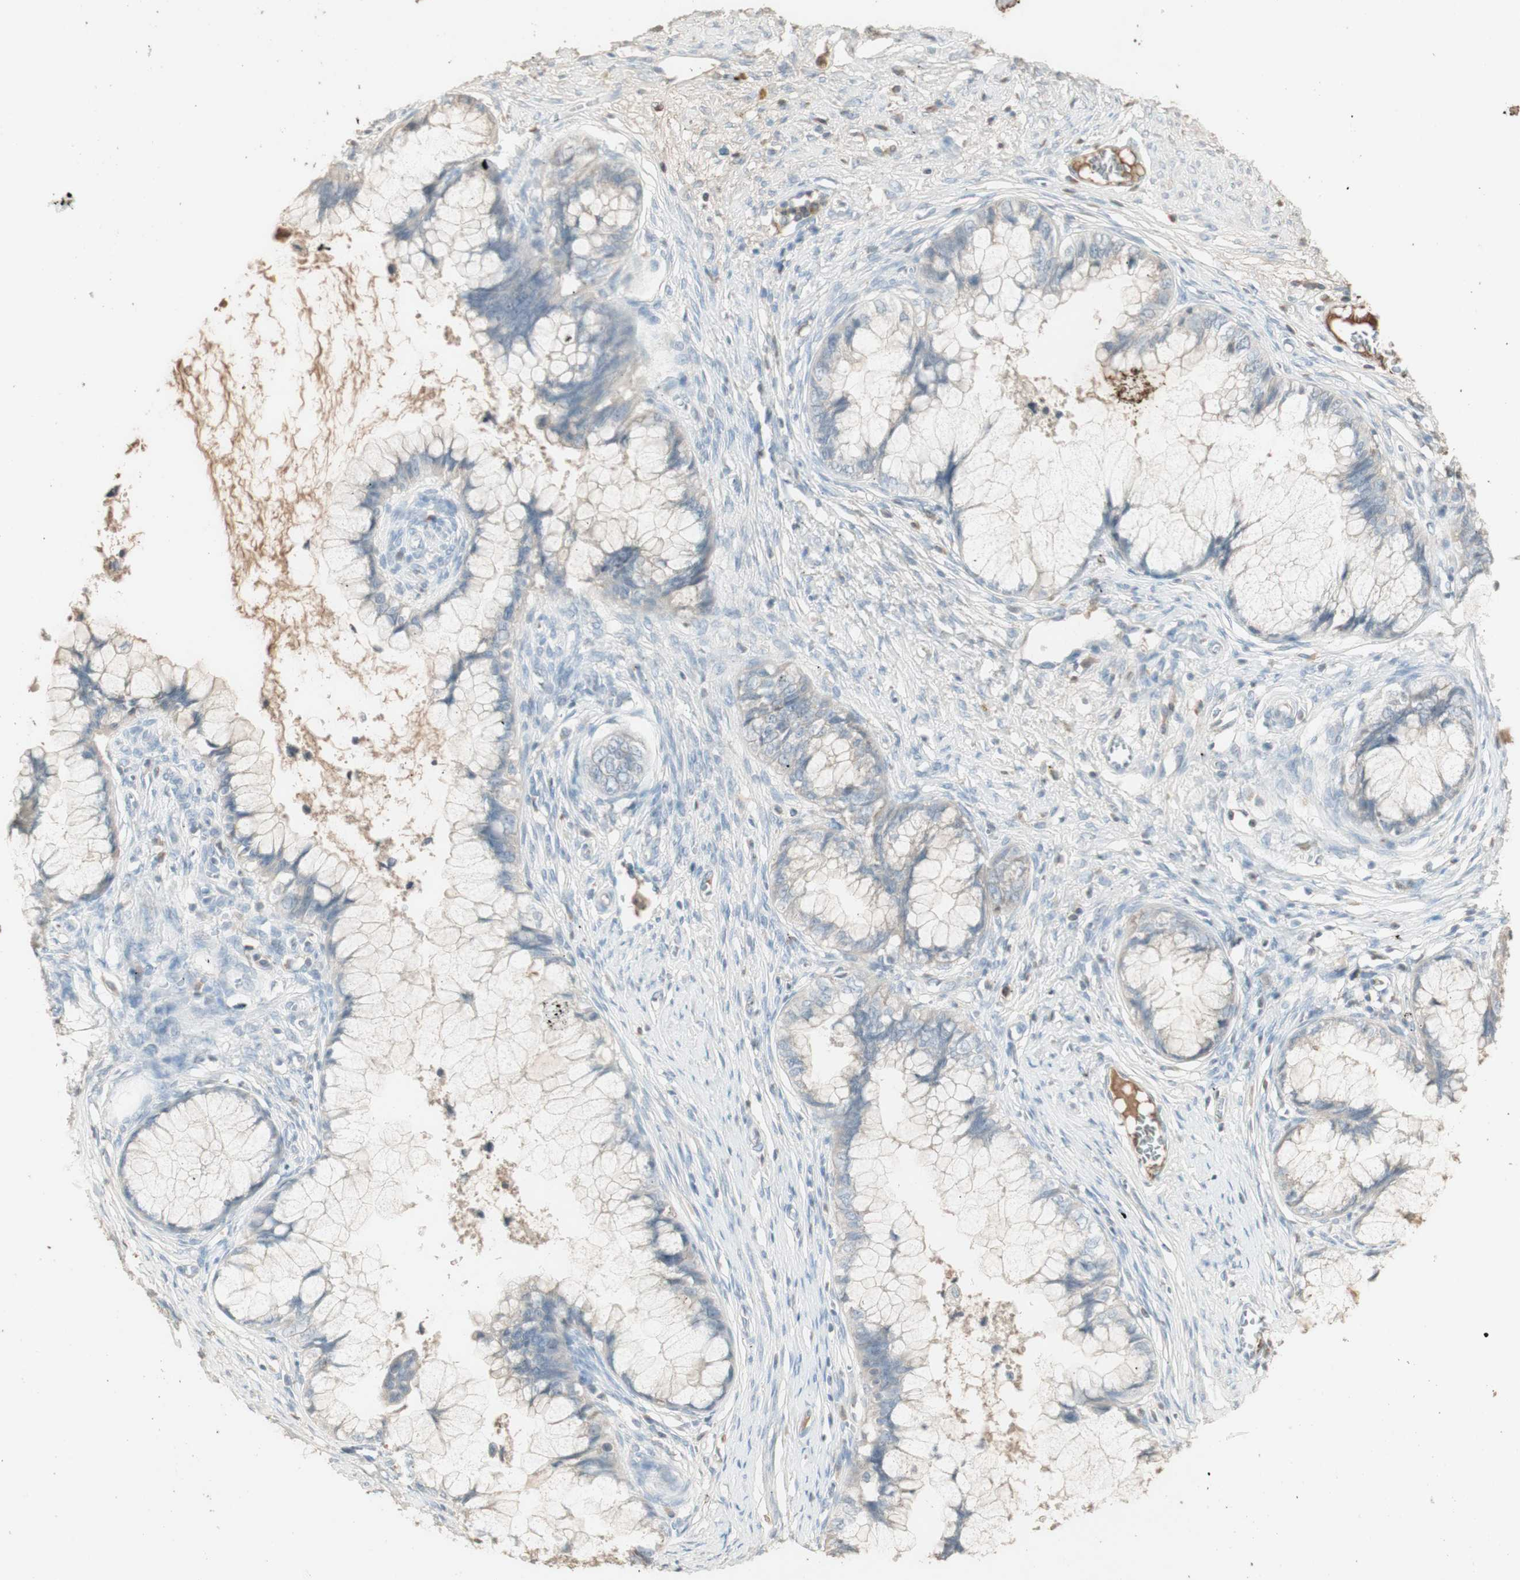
{"staining": {"intensity": "negative", "quantity": "none", "location": "none"}, "tissue": "cervical cancer", "cell_type": "Tumor cells", "image_type": "cancer", "snomed": [{"axis": "morphology", "description": "Adenocarcinoma, NOS"}, {"axis": "topography", "description": "Cervix"}], "caption": "A high-resolution image shows immunohistochemistry staining of cervical cancer (adenocarcinoma), which reveals no significant expression in tumor cells. (DAB (3,3'-diaminobenzidine) IHC, high magnification).", "gene": "IFNG", "patient": {"sex": "female", "age": 44}}